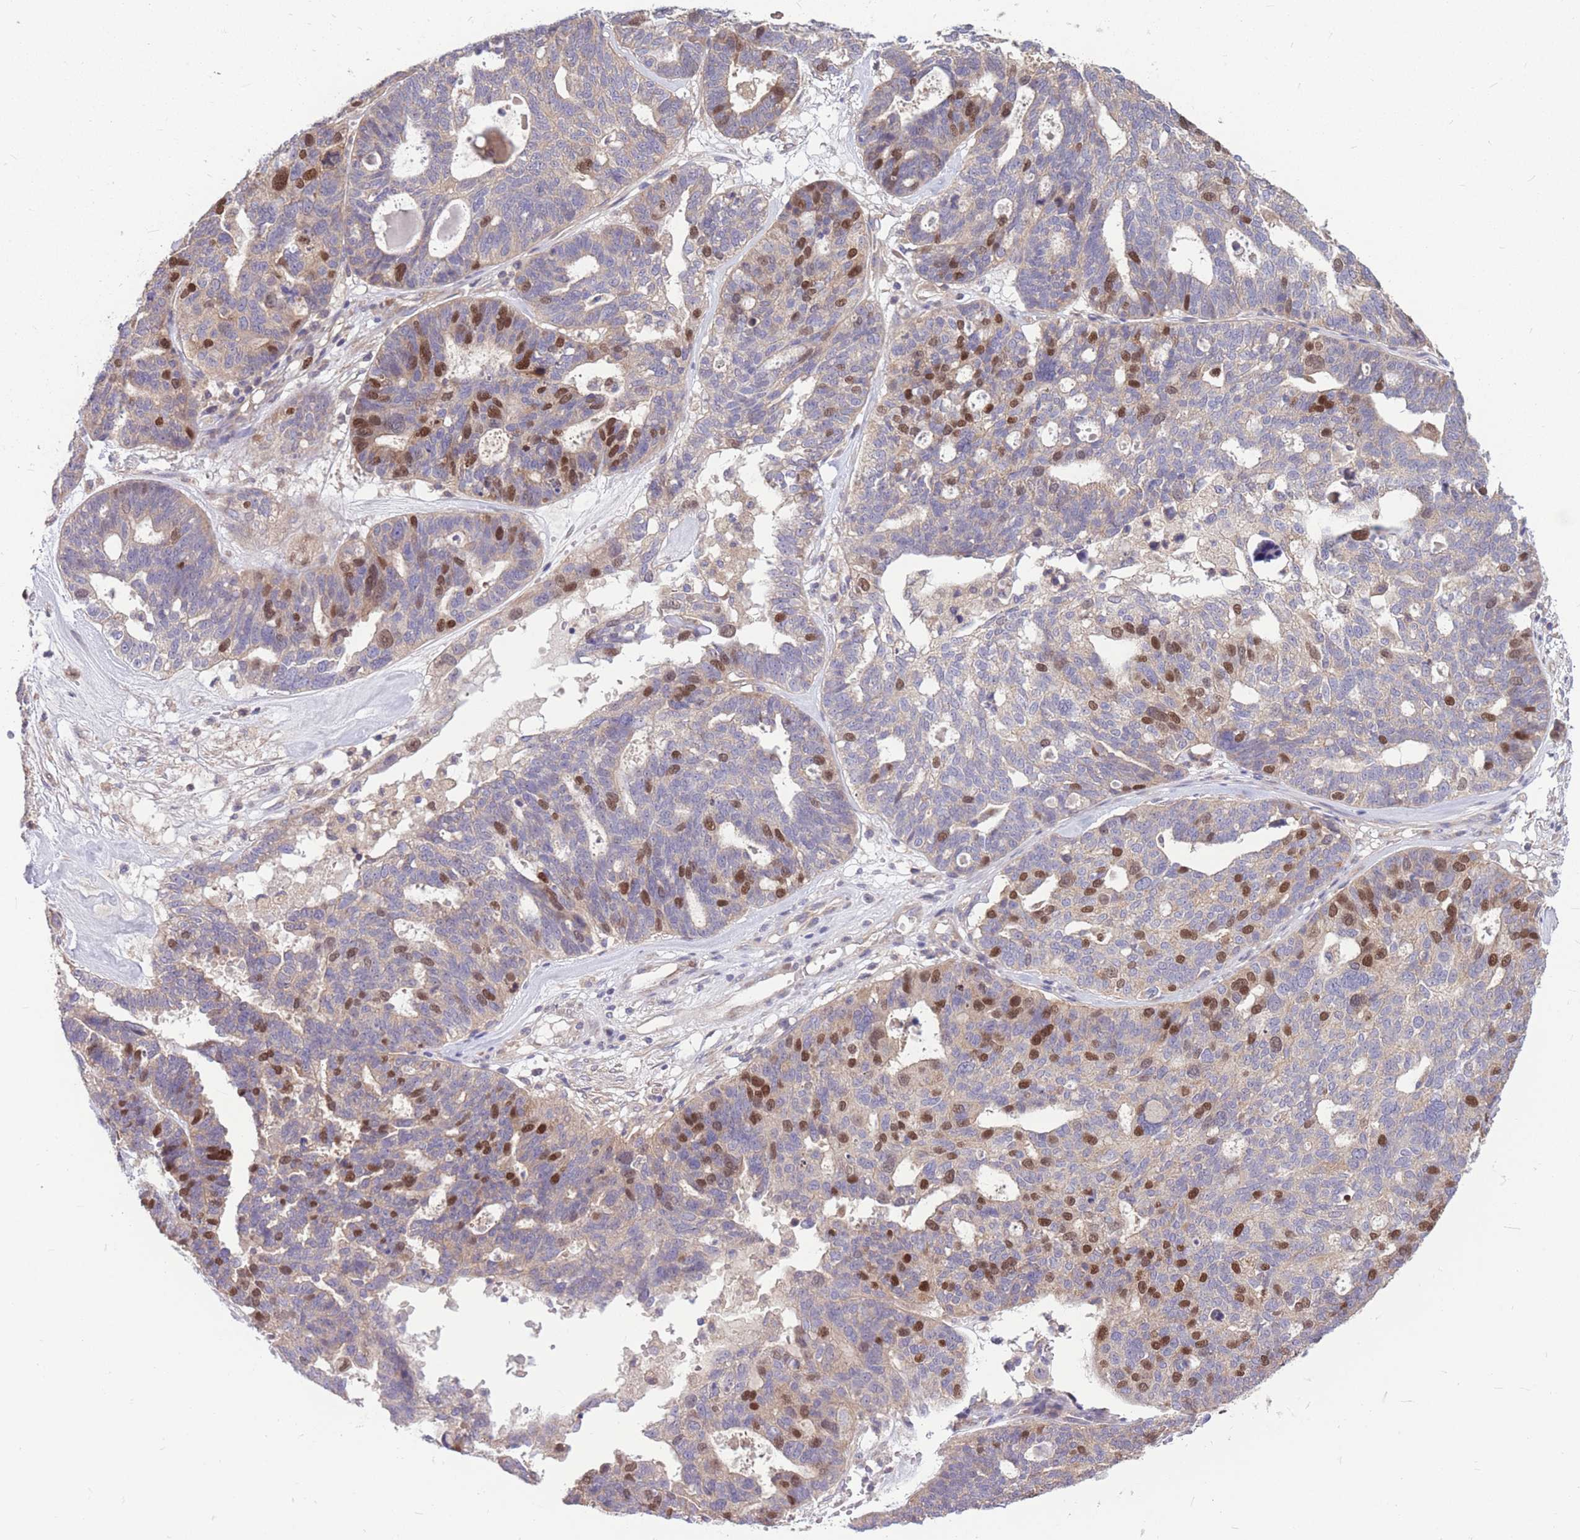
{"staining": {"intensity": "strong", "quantity": "25%-75%", "location": "nuclear"}, "tissue": "ovarian cancer", "cell_type": "Tumor cells", "image_type": "cancer", "snomed": [{"axis": "morphology", "description": "Cystadenocarcinoma, serous, NOS"}, {"axis": "topography", "description": "Ovary"}], "caption": "Immunohistochemical staining of serous cystadenocarcinoma (ovarian) shows strong nuclear protein expression in about 25%-75% of tumor cells.", "gene": "GMNN", "patient": {"sex": "female", "age": 59}}